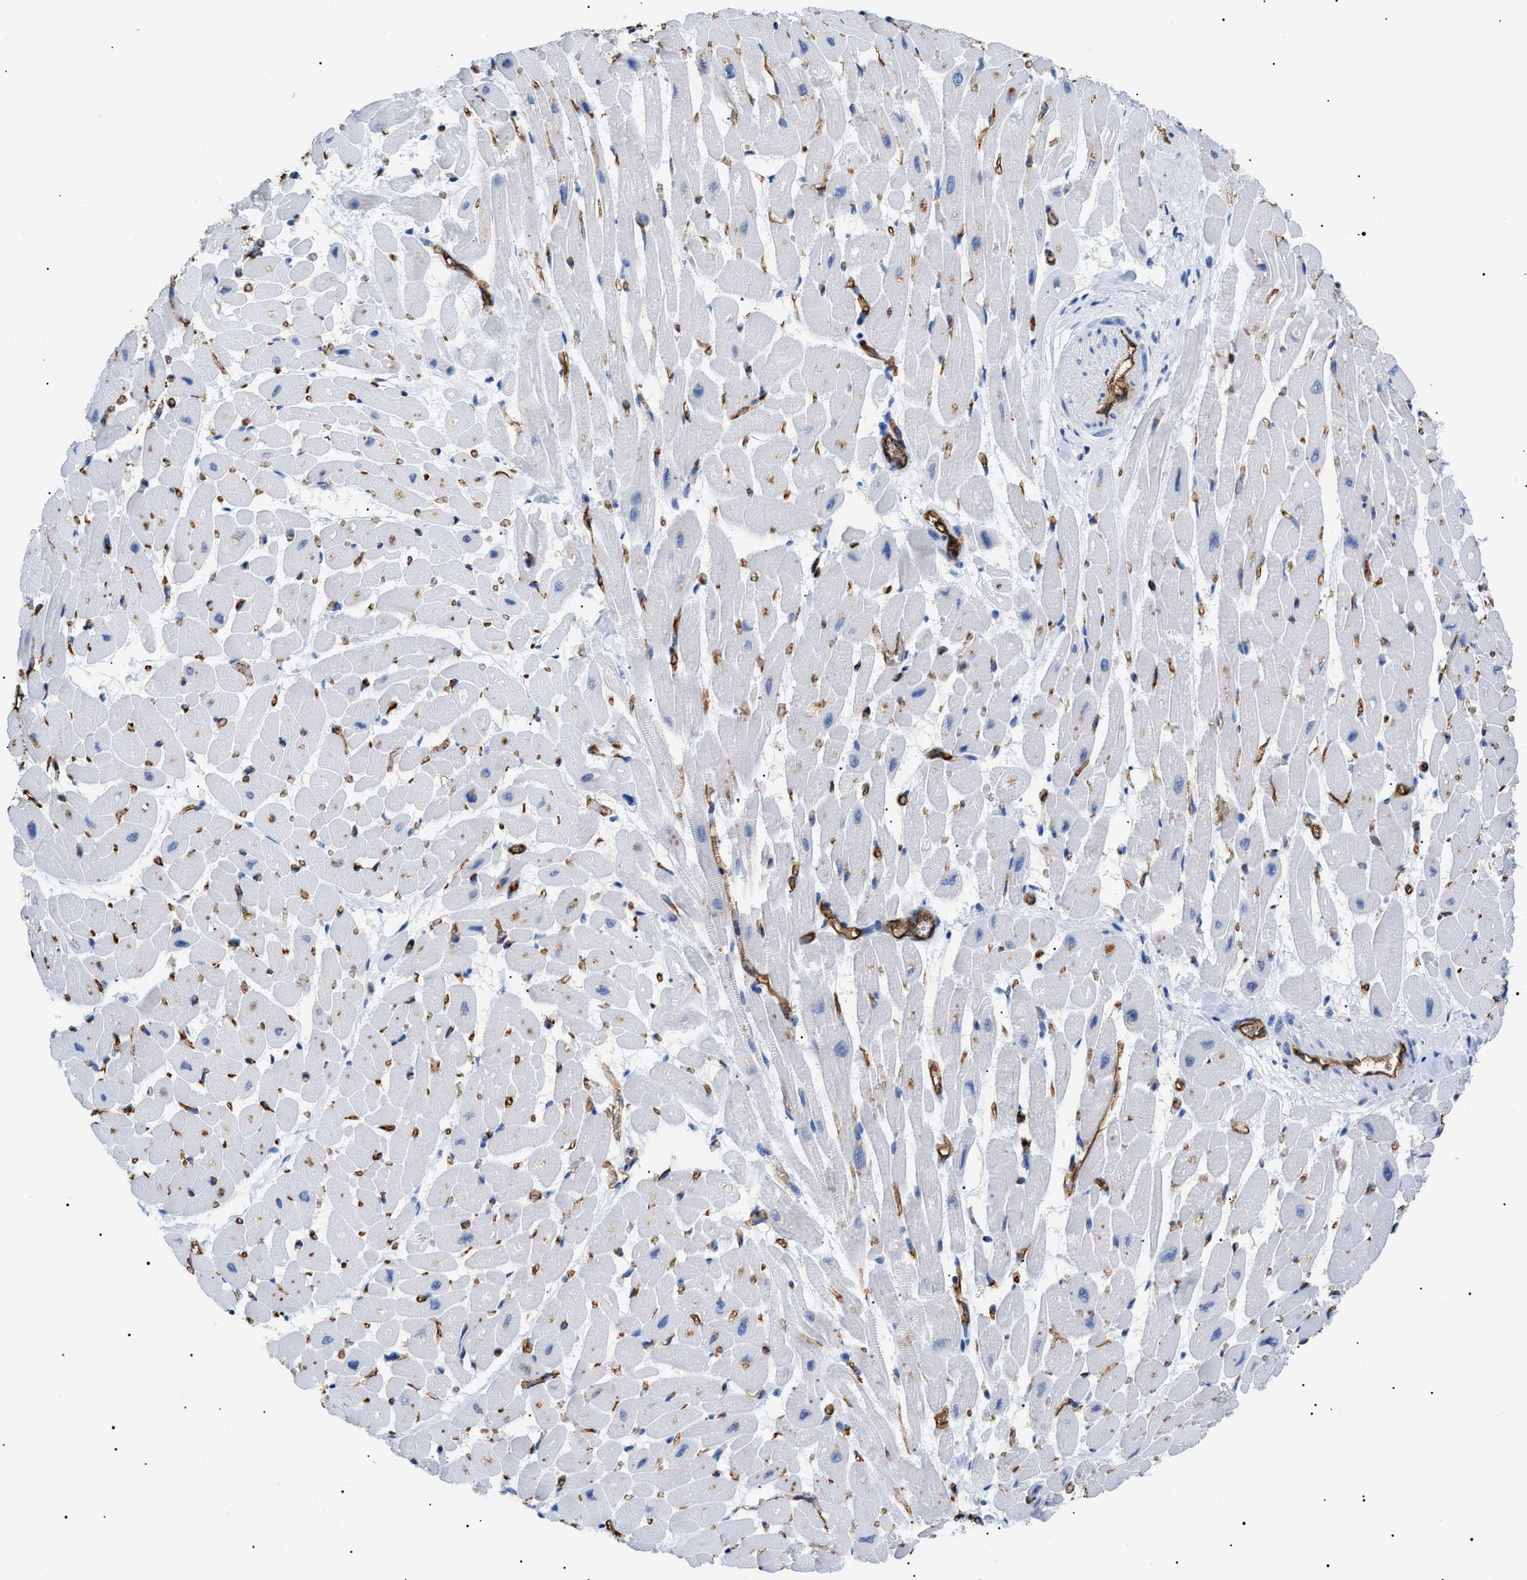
{"staining": {"intensity": "negative", "quantity": "none", "location": "none"}, "tissue": "heart muscle", "cell_type": "Cardiomyocytes", "image_type": "normal", "snomed": [{"axis": "morphology", "description": "Normal tissue, NOS"}, {"axis": "topography", "description": "Heart"}], "caption": "A high-resolution photomicrograph shows immunohistochemistry (IHC) staining of unremarkable heart muscle, which demonstrates no significant positivity in cardiomyocytes.", "gene": "PODXL", "patient": {"sex": "male", "age": 45}}